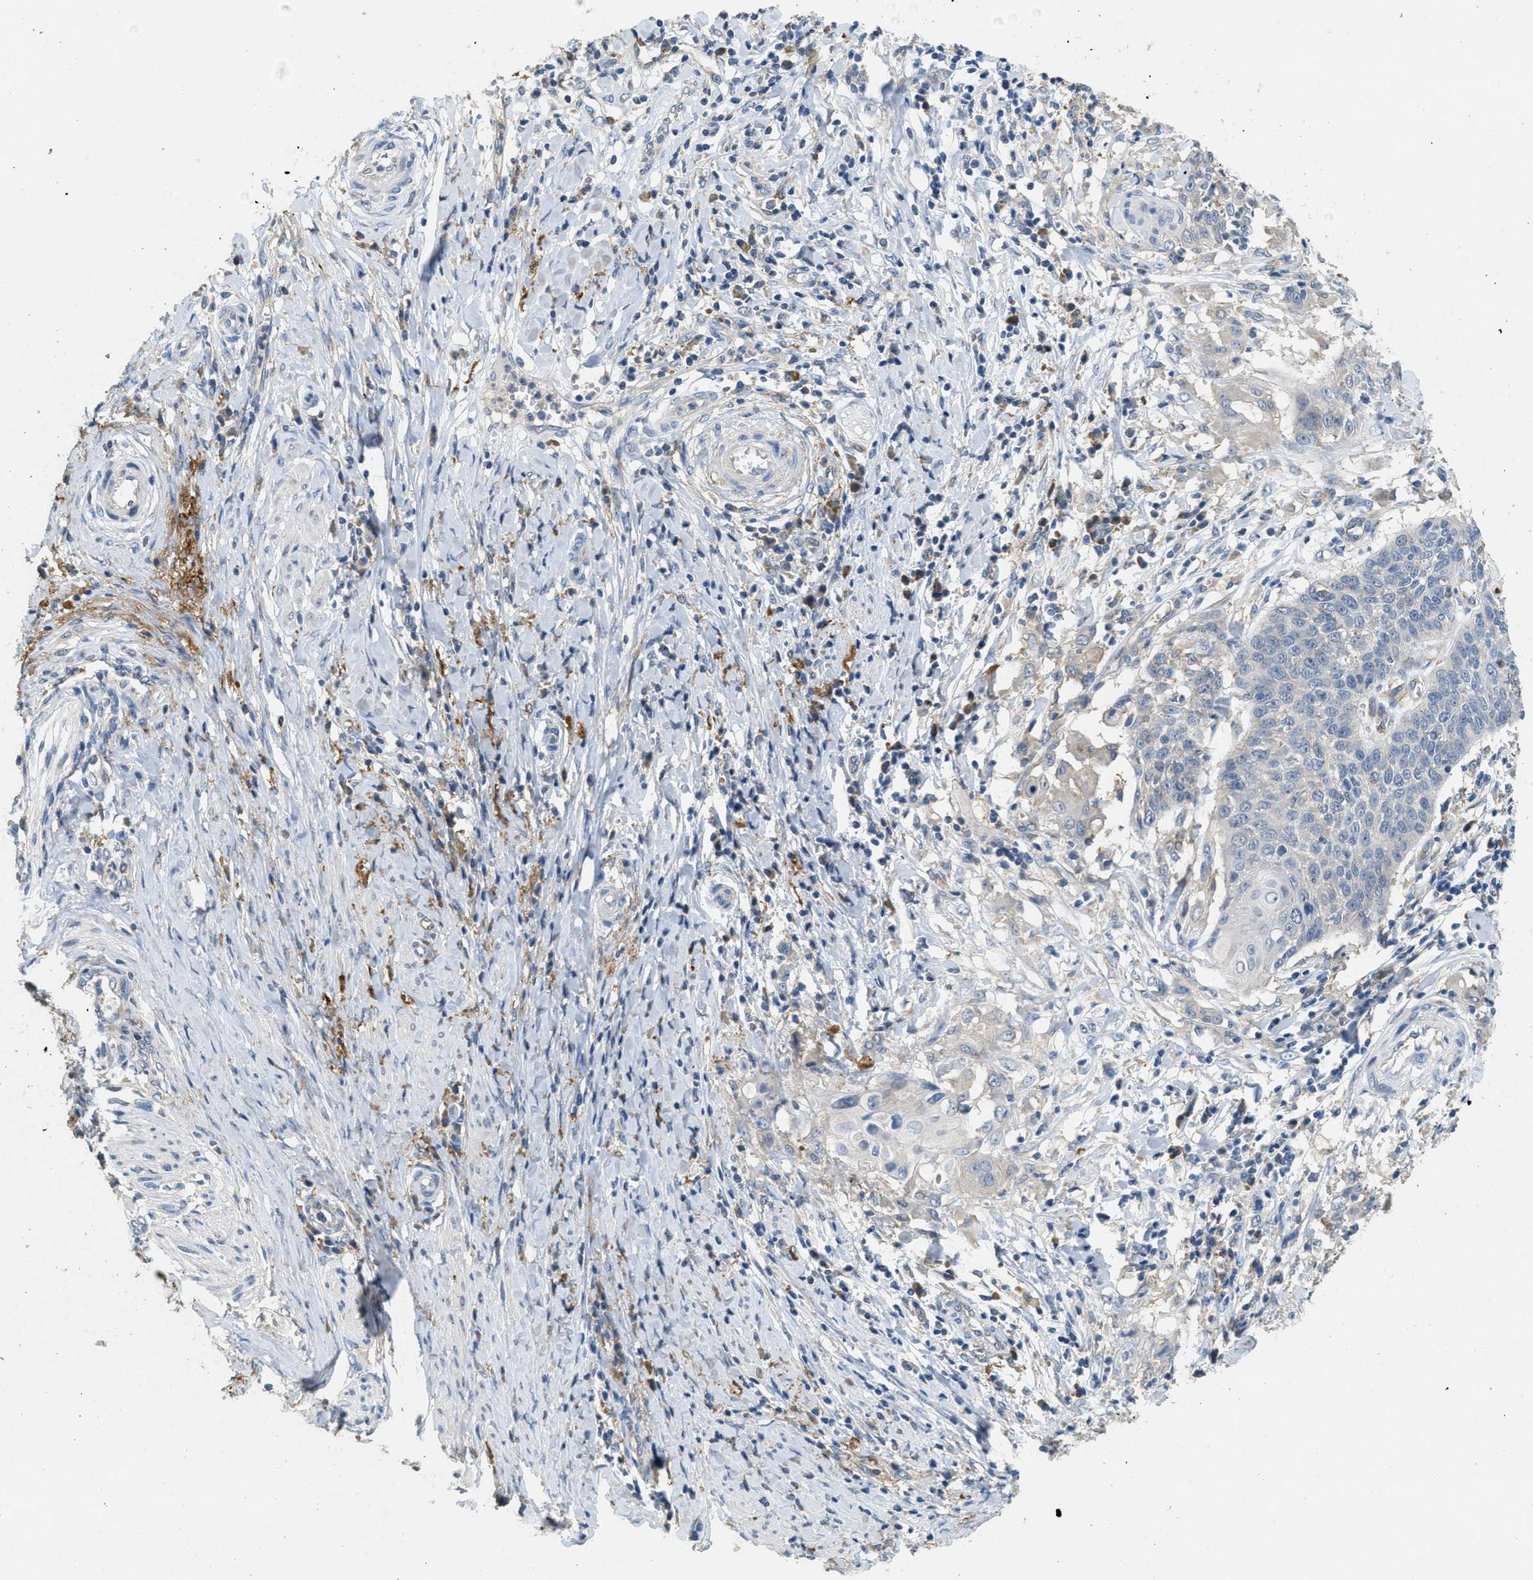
{"staining": {"intensity": "negative", "quantity": "none", "location": "none"}, "tissue": "cervical cancer", "cell_type": "Tumor cells", "image_type": "cancer", "snomed": [{"axis": "morphology", "description": "Squamous cell carcinoma, NOS"}, {"axis": "topography", "description": "Cervix"}], "caption": "A high-resolution histopathology image shows immunohistochemistry staining of cervical cancer (squamous cell carcinoma), which exhibits no significant expression in tumor cells.", "gene": "DGKE", "patient": {"sex": "female", "age": 39}}